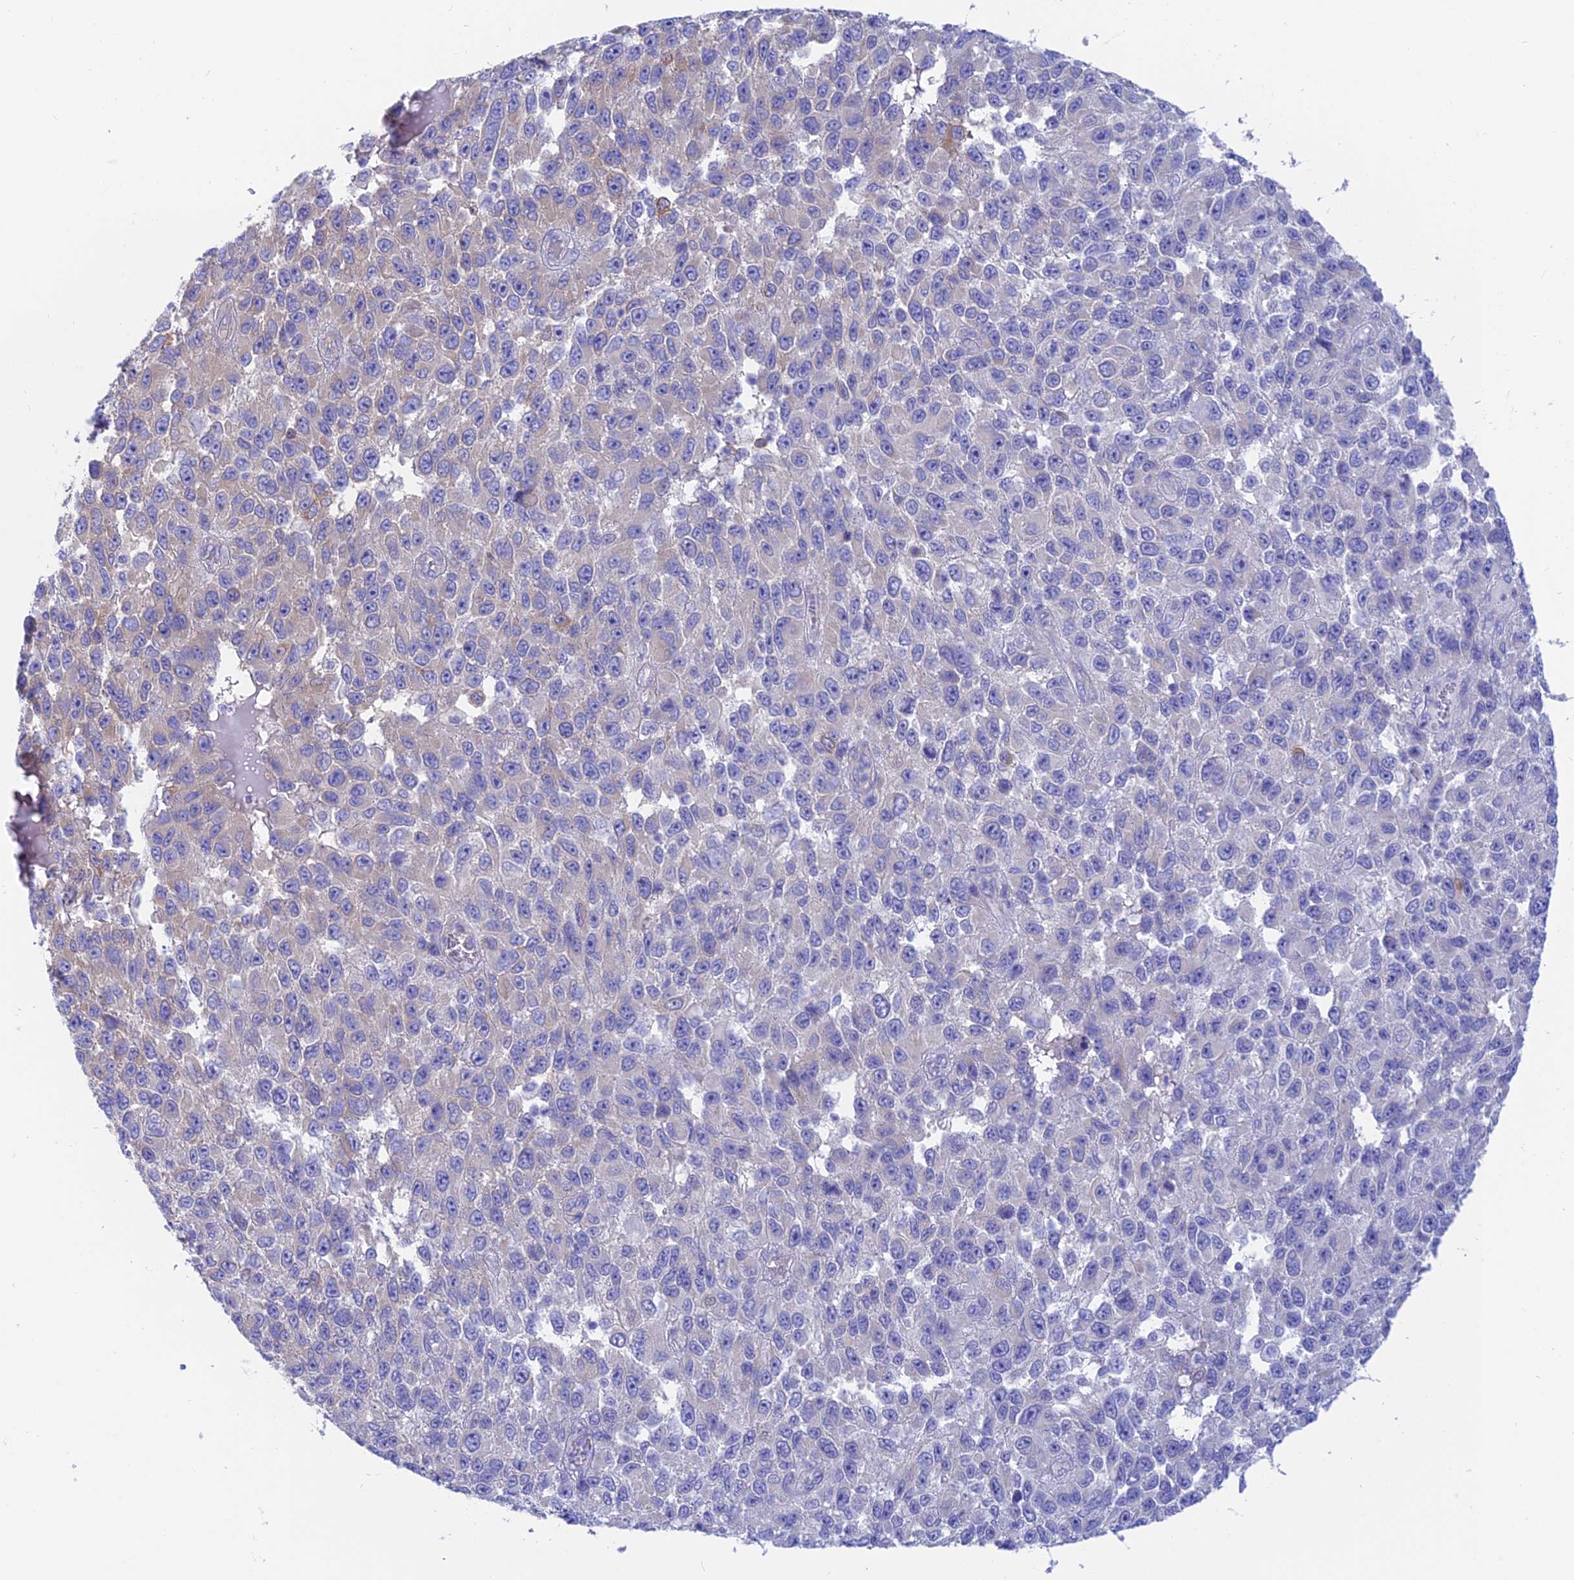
{"staining": {"intensity": "negative", "quantity": "none", "location": "none"}, "tissue": "melanoma", "cell_type": "Tumor cells", "image_type": "cancer", "snomed": [{"axis": "morphology", "description": "Normal tissue, NOS"}, {"axis": "morphology", "description": "Malignant melanoma, NOS"}, {"axis": "topography", "description": "Skin"}], "caption": "This is an immunohistochemistry (IHC) histopathology image of melanoma. There is no expression in tumor cells.", "gene": "LZTFL1", "patient": {"sex": "female", "age": 96}}